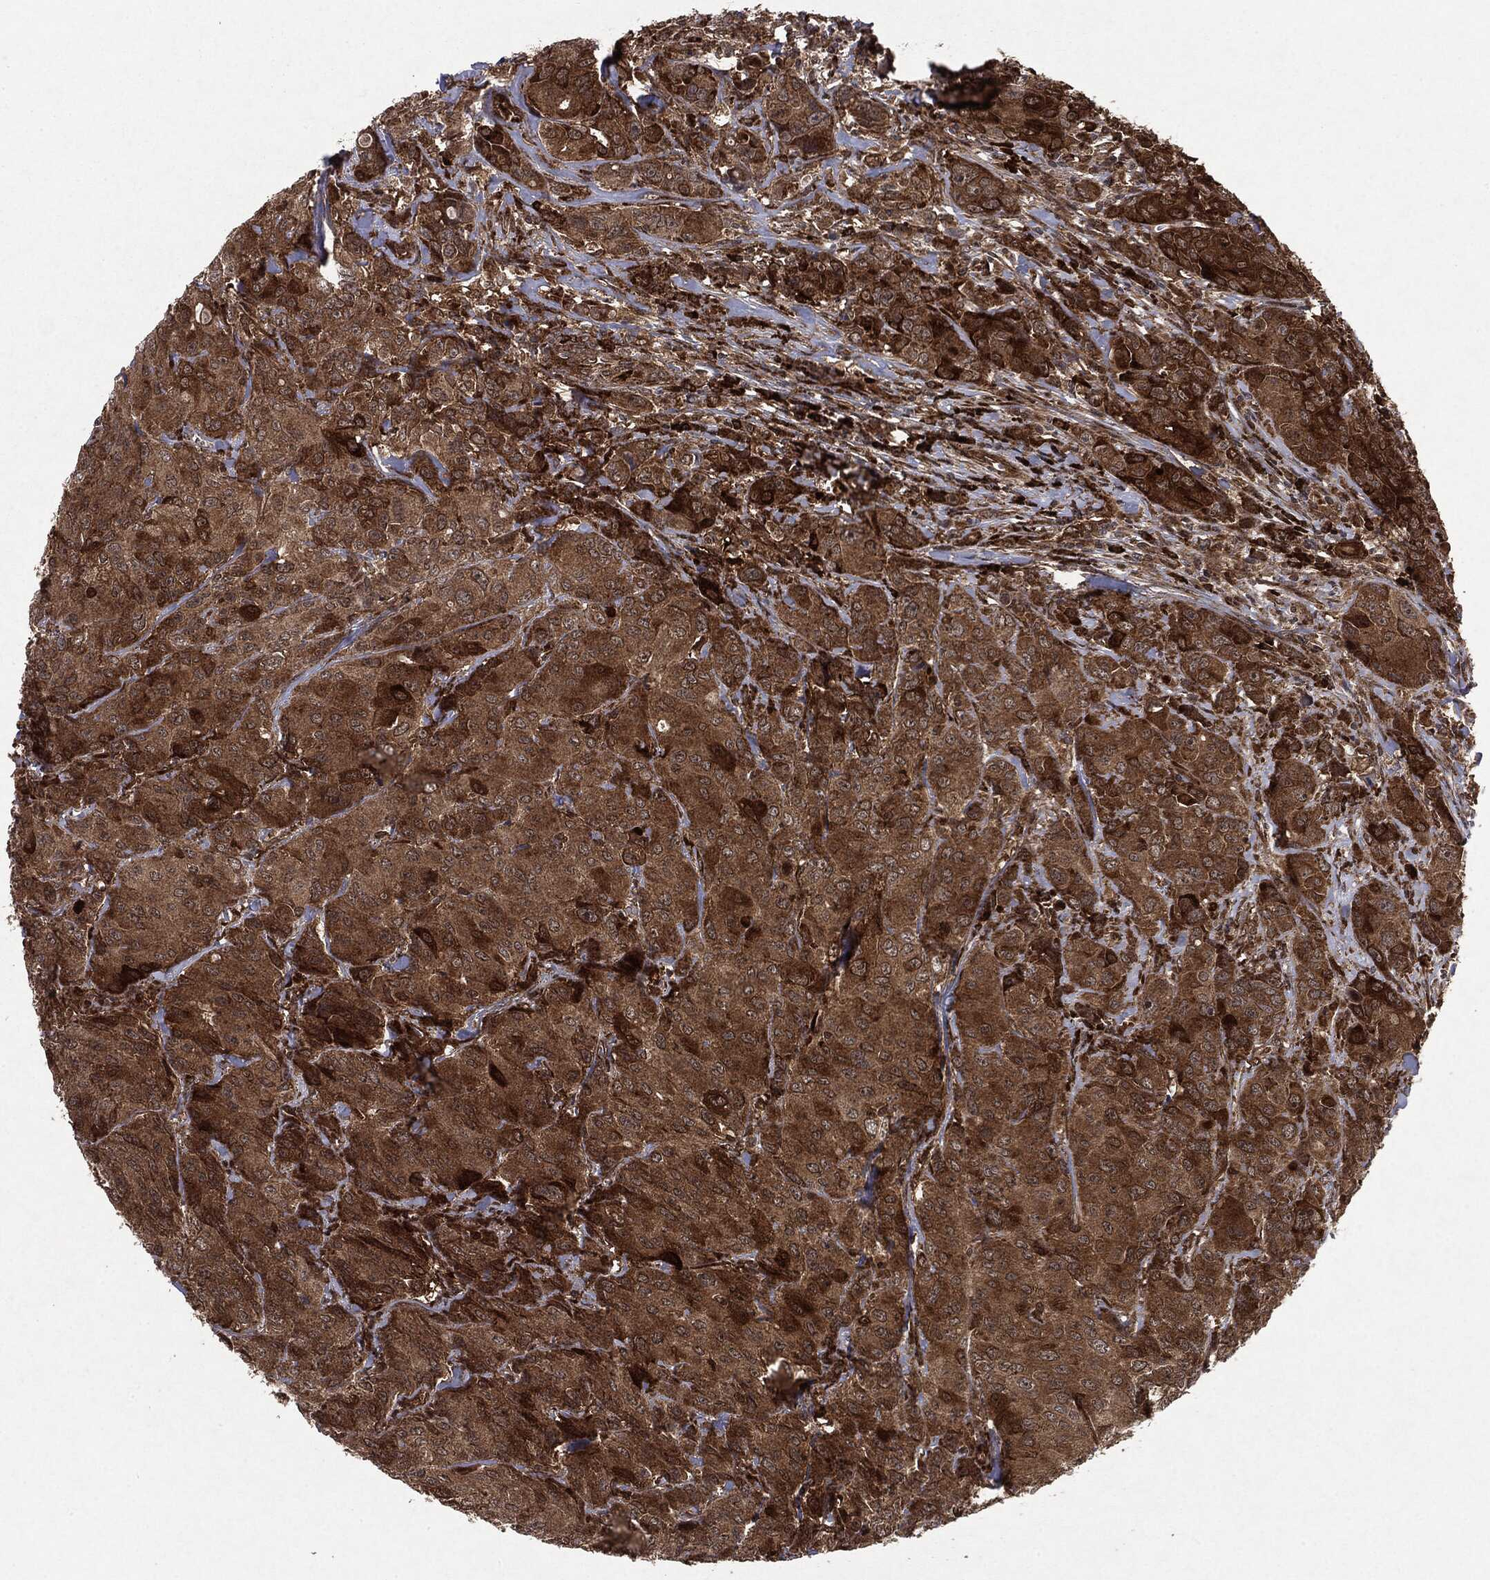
{"staining": {"intensity": "strong", "quantity": ">75%", "location": "cytoplasmic/membranous"}, "tissue": "breast cancer", "cell_type": "Tumor cells", "image_type": "cancer", "snomed": [{"axis": "morphology", "description": "Duct carcinoma"}, {"axis": "topography", "description": "Breast"}], "caption": "Breast infiltrating ductal carcinoma stained with a brown dye displays strong cytoplasmic/membranous positive expression in about >75% of tumor cells.", "gene": "OTUB1", "patient": {"sex": "female", "age": 43}}